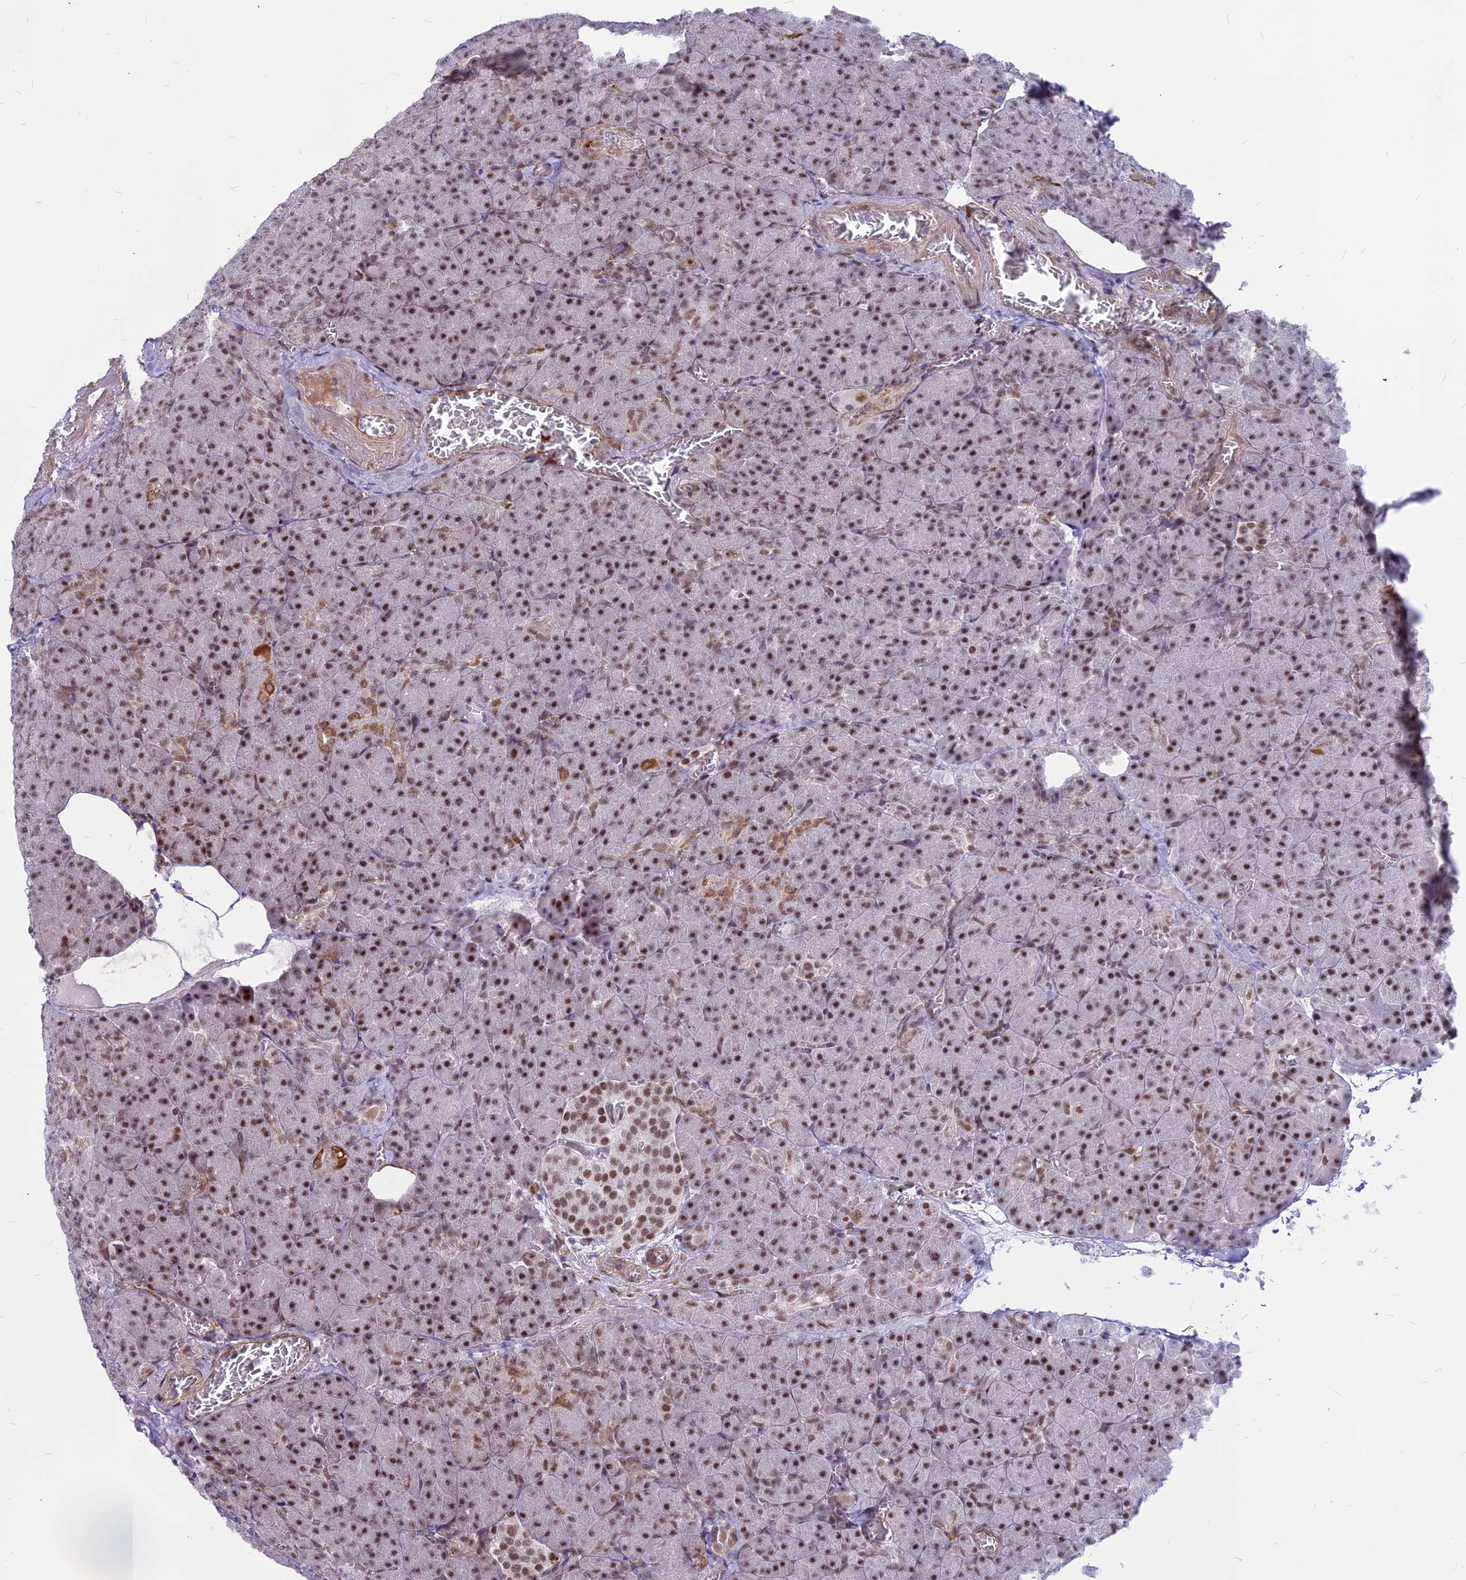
{"staining": {"intensity": "moderate", "quantity": ">75%", "location": "nuclear"}, "tissue": "pancreas", "cell_type": "Exocrine glandular cells", "image_type": "normal", "snomed": [{"axis": "morphology", "description": "Normal tissue, NOS"}, {"axis": "topography", "description": "Pancreas"}], "caption": "A brown stain shows moderate nuclear positivity of a protein in exocrine glandular cells of normal human pancreas. The staining is performed using DAB (3,3'-diaminobenzidine) brown chromogen to label protein expression. The nuclei are counter-stained blue using hematoxylin.", "gene": "ALG10B", "patient": {"sex": "female", "age": 74}}